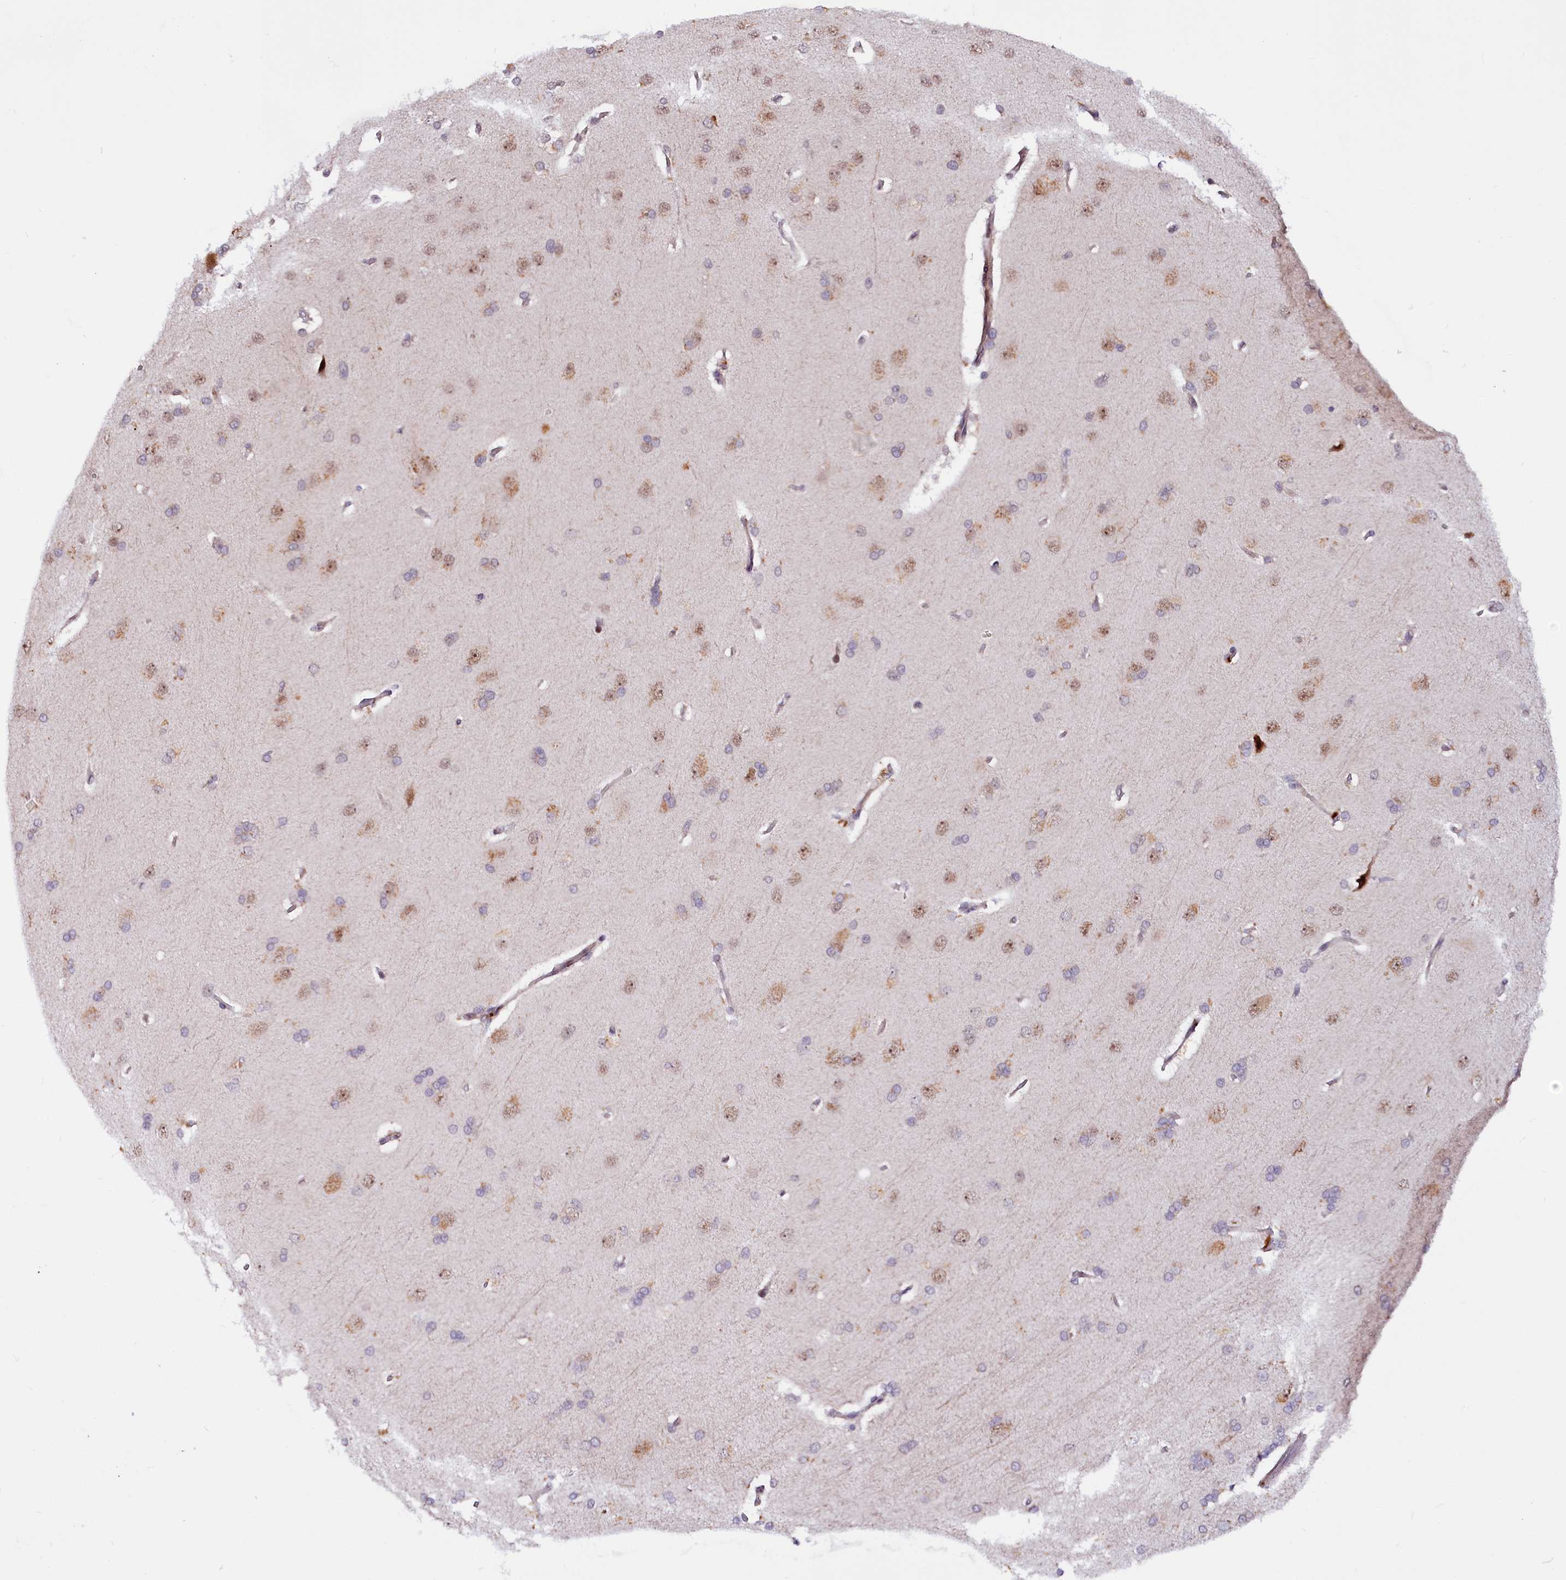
{"staining": {"intensity": "moderate", "quantity": "<25%", "location": "cytoplasmic/membranous,nuclear"}, "tissue": "cerebral cortex", "cell_type": "Endothelial cells", "image_type": "normal", "snomed": [{"axis": "morphology", "description": "Normal tissue, NOS"}, {"axis": "topography", "description": "Cerebral cortex"}], "caption": "Immunohistochemical staining of normal human cerebral cortex demonstrates low levels of moderate cytoplasmic/membranous,nuclear positivity in about <25% of endothelial cells. (DAB (3,3'-diaminobenzidine) IHC with brightfield microscopy, high magnification).", "gene": "N4BP2L1", "patient": {"sex": "male", "age": 62}}